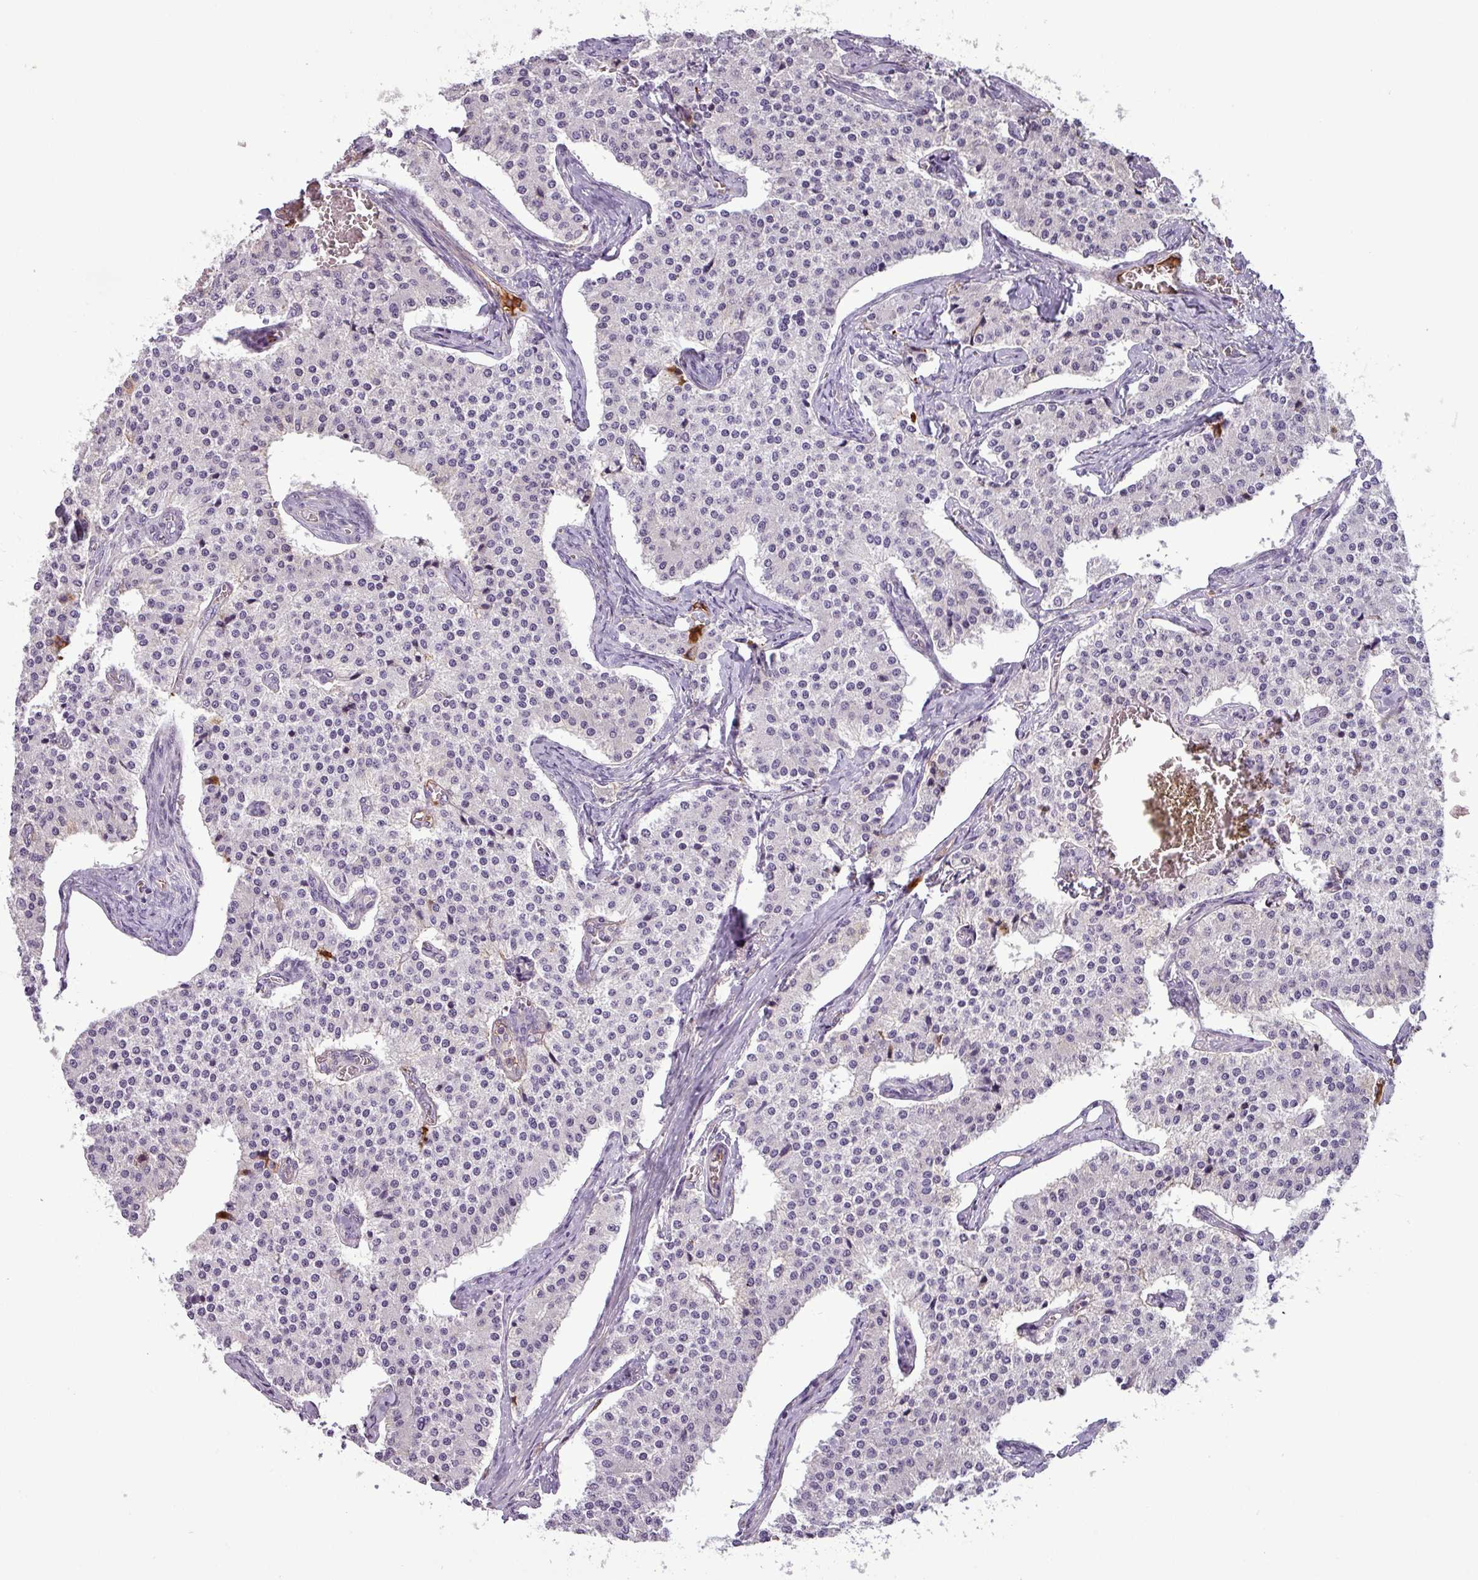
{"staining": {"intensity": "negative", "quantity": "none", "location": "none"}, "tissue": "carcinoid", "cell_type": "Tumor cells", "image_type": "cancer", "snomed": [{"axis": "morphology", "description": "Carcinoid, malignant, NOS"}, {"axis": "topography", "description": "Colon"}], "caption": "Immunohistochemistry (IHC) histopathology image of neoplastic tissue: carcinoid stained with DAB exhibits no significant protein expression in tumor cells.", "gene": "APOC1", "patient": {"sex": "female", "age": 52}}